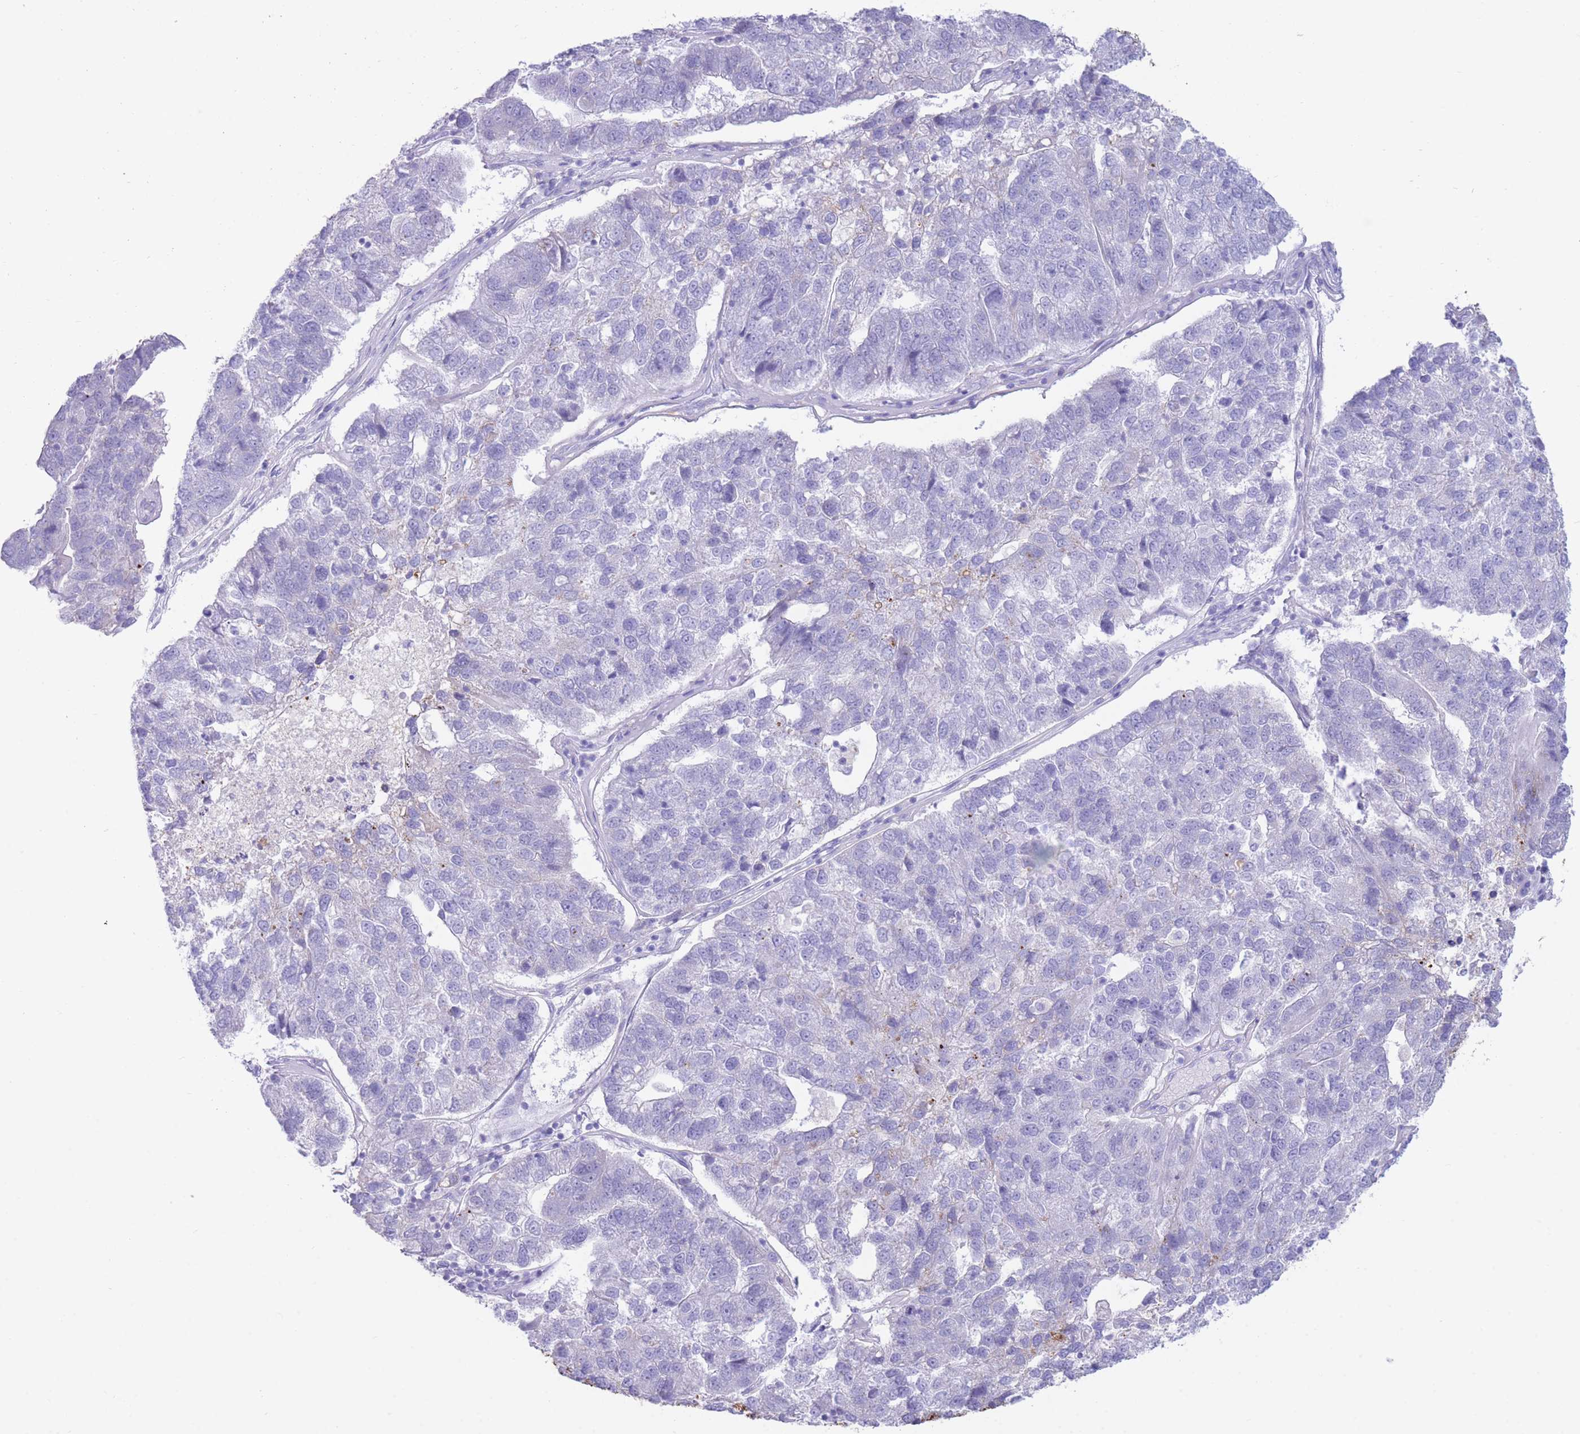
{"staining": {"intensity": "negative", "quantity": "none", "location": "none"}, "tissue": "pancreatic cancer", "cell_type": "Tumor cells", "image_type": "cancer", "snomed": [{"axis": "morphology", "description": "Adenocarcinoma, NOS"}, {"axis": "topography", "description": "Pancreas"}], "caption": "A photomicrograph of adenocarcinoma (pancreatic) stained for a protein displays no brown staining in tumor cells.", "gene": "VWA8", "patient": {"sex": "female", "age": 61}}